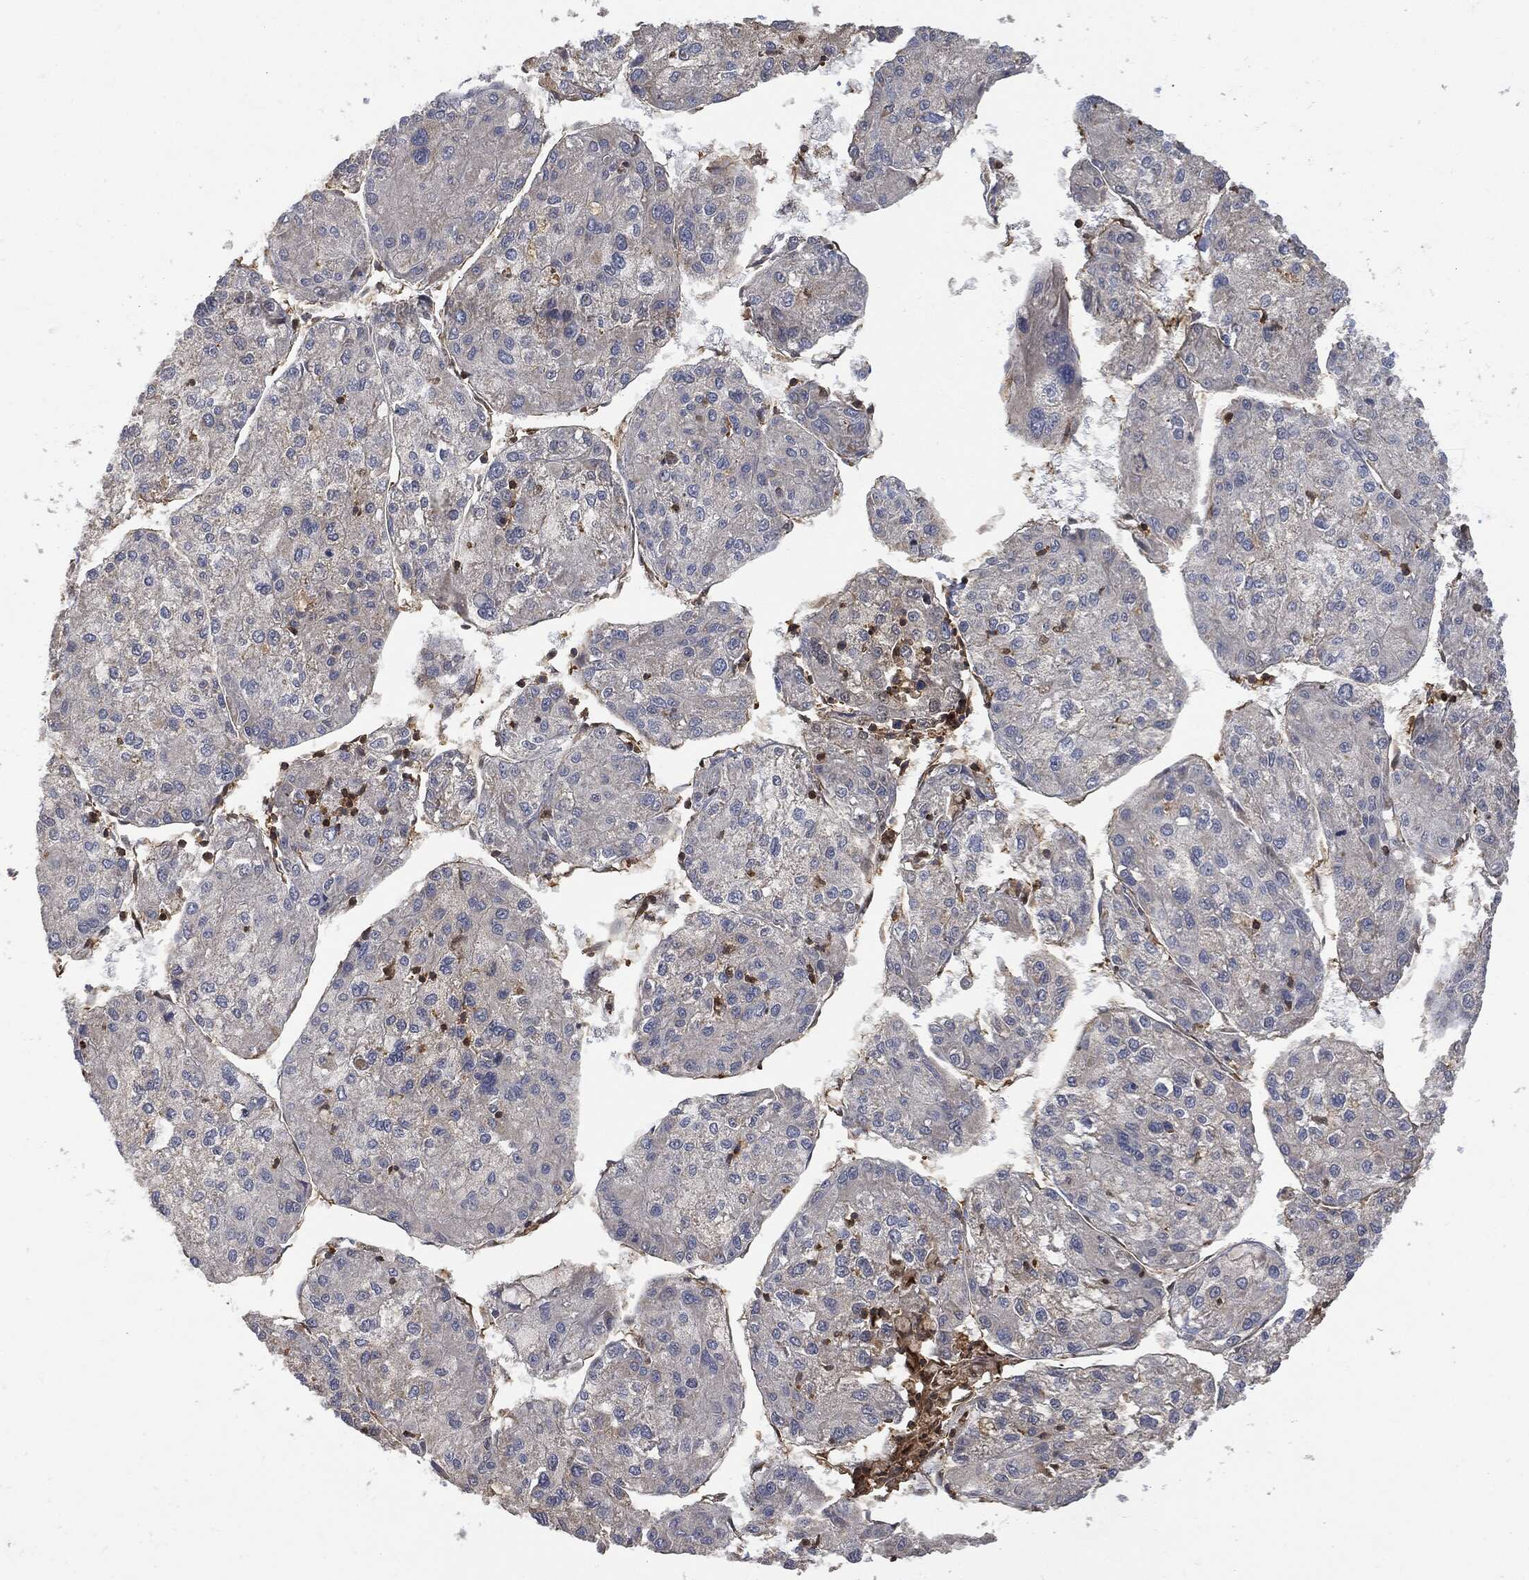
{"staining": {"intensity": "negative", "quantity": "none", "location": "none"}, "tissue": "liver cancer", "cell_type": "Tumor cells", "image_type": "cancer", "snomed": [{"axis": "morphology", "description": "Carcinoma, Hepatocellular, NOS"}, {"axis": "topography", "description": "Liver"}], "caption": "A high-resolution photomicrograph shows IHC staining of liver cancer (hepatocellular carcinoma), which displays no significant expression in tumor cells.", "gene": "PSMB10", "patient": {"sex": "male", "age": 72}}